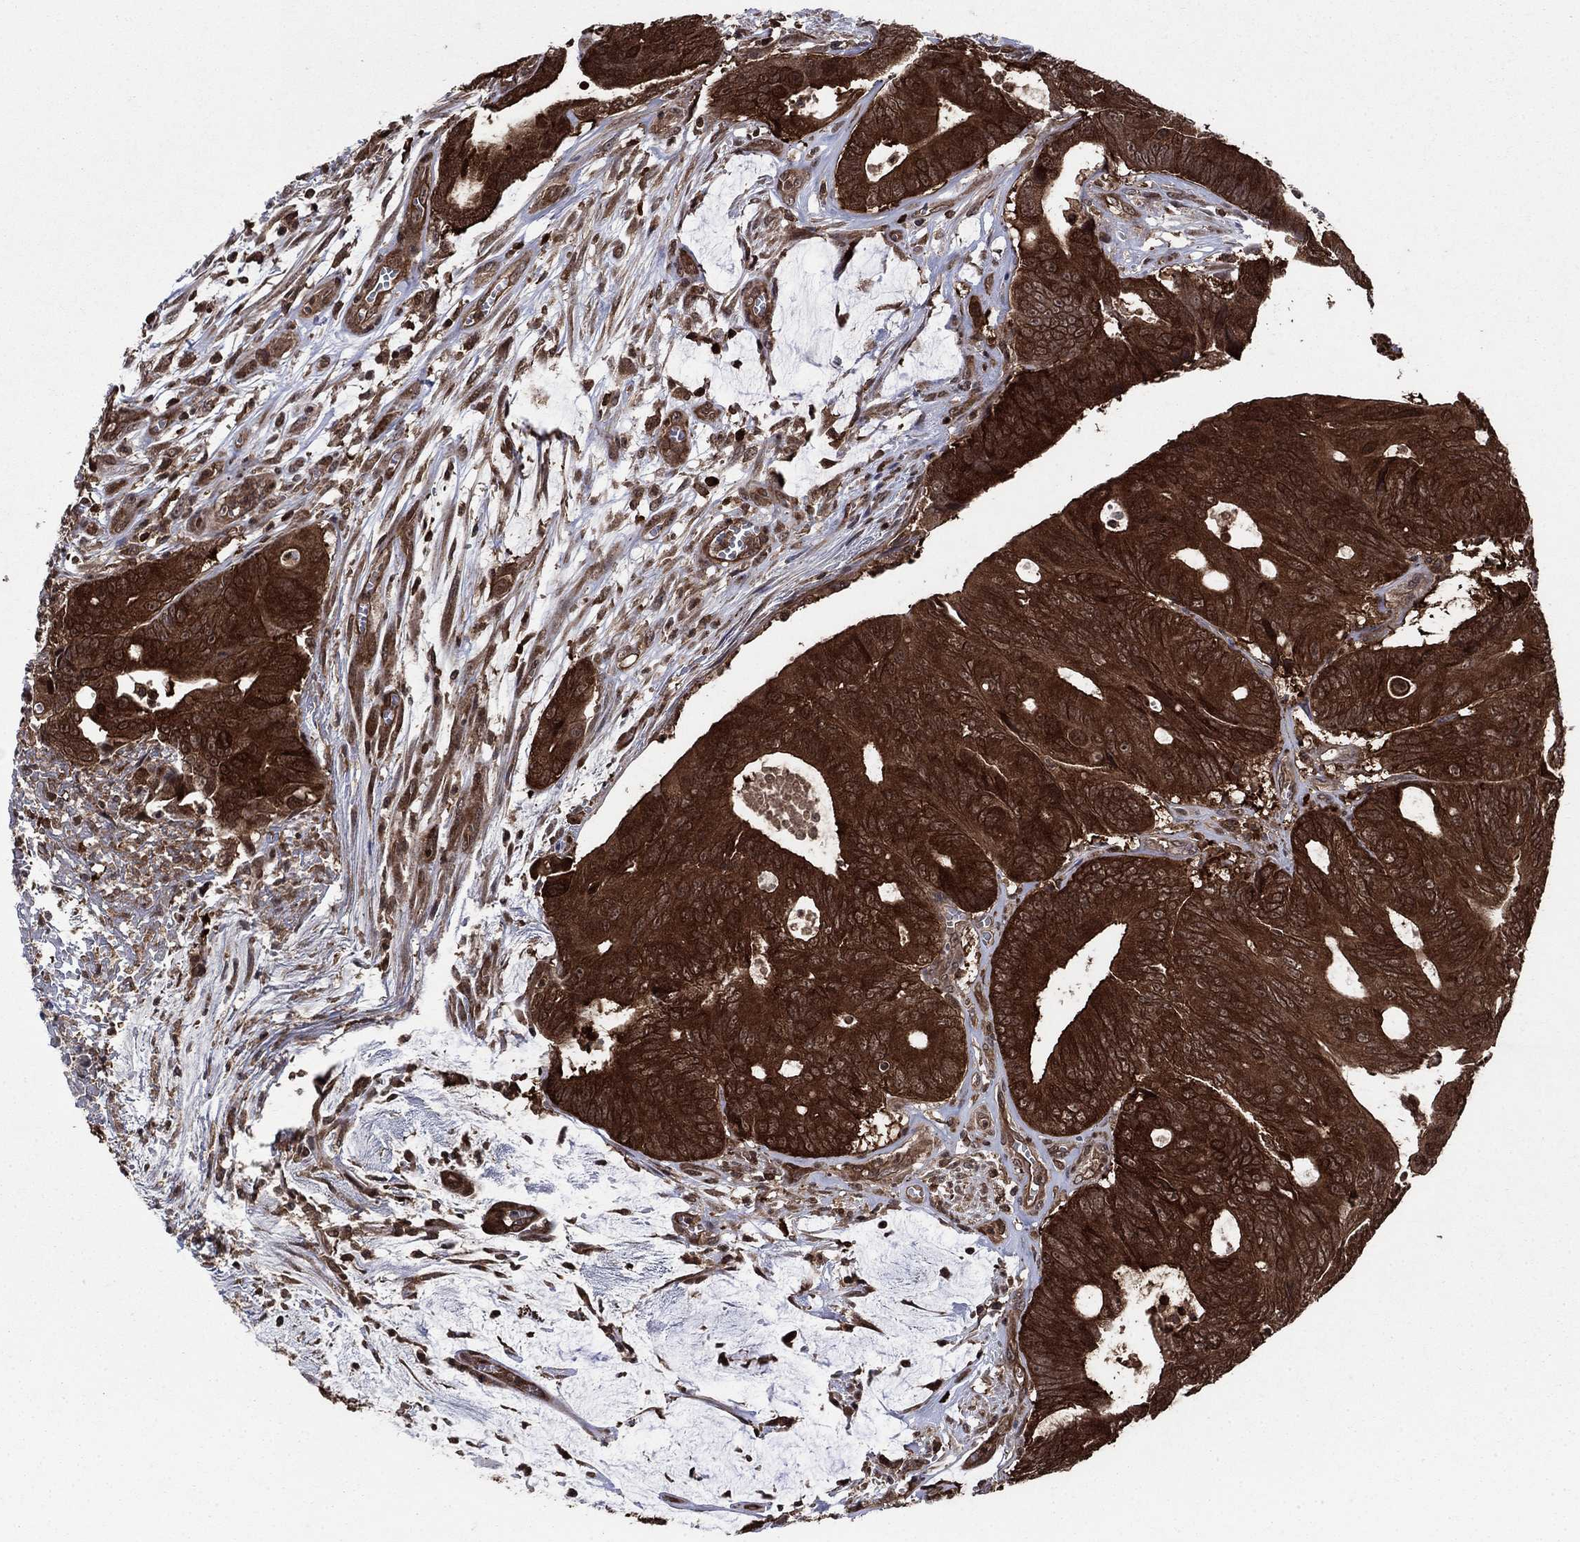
{"staining": {"intensity": "strong", "quantity": ">75%", "location": "cytoplasmic/membranous"}, "tissue": "colorectal cancer", "cell_type": "Tumor cells", "image_type": "cancer", "snomed": [{"axis": "morphology", "description": "Normal tissue, NOS"}, {"axis": "morphology", "description": "Adenocarcinoma, NOS"}, {"axis": "topography", "description": "Colon"}], "caption": "Strong cytoplasmic/membranous staining is present in about >75% of tumor cells in colorectal cancer (adenocarcinoma).", "gene": "CACYBP", "patient": {"sex": "male", "age": 65}}